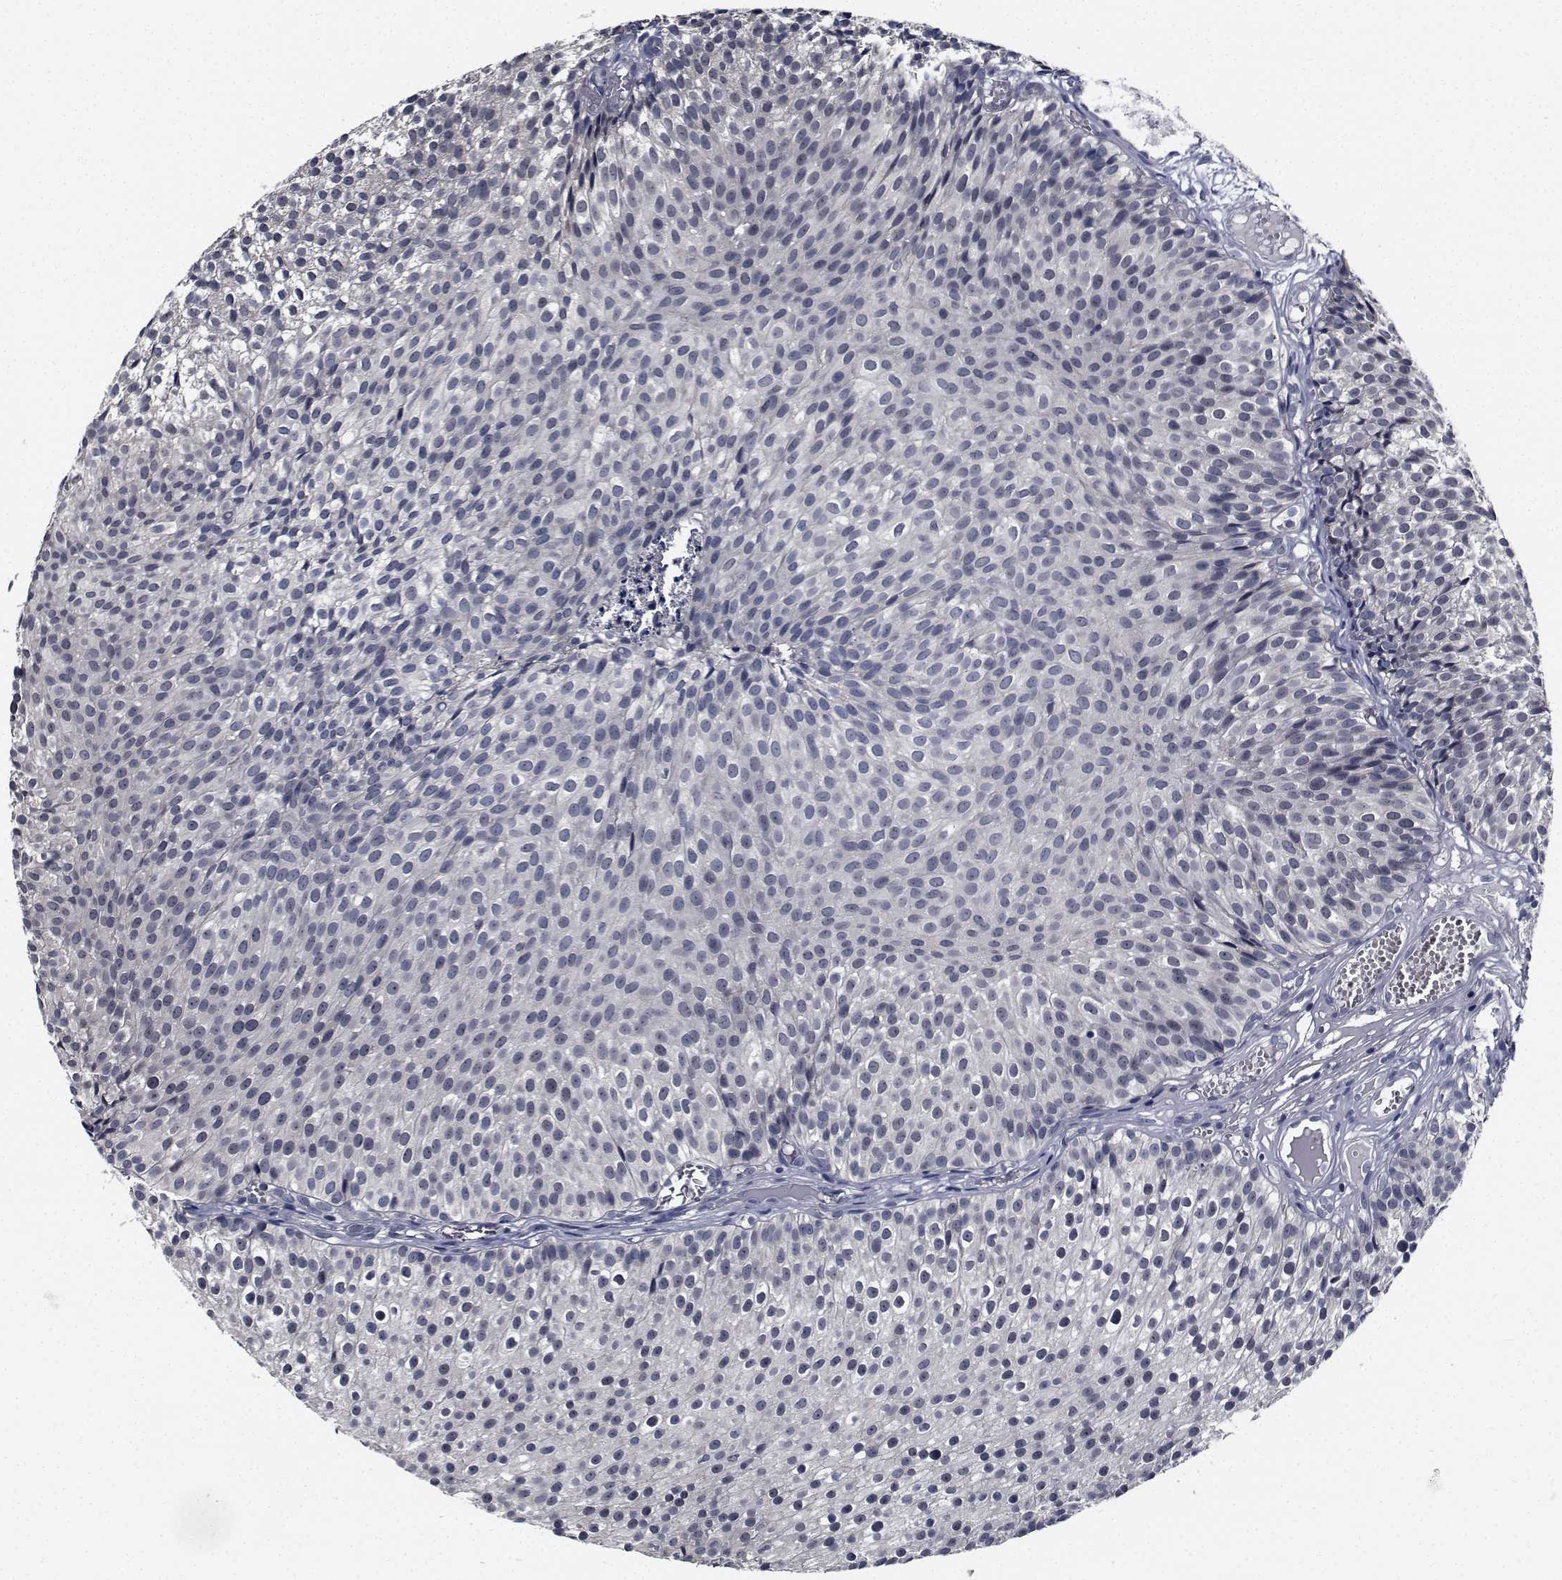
{"staining": {"intensity": "negative", "quantity": "none", "location": "none"}, "tissue": "urothelial cancer", "cell_type": "Tumor cells", "image_type": "cancer", "snomed": [{"axis": "morphology", "description": "Urothelial carcinoma, Low grade"}, {"axis": "topography", "description": "Urinary bladder"}], "caption": "This is an immunohistochemistry histopathology image of urothelial cancer. There is no staining in tumor cells.", "gene": "NVL", "patient": {"sex": "male", "age": 63}}